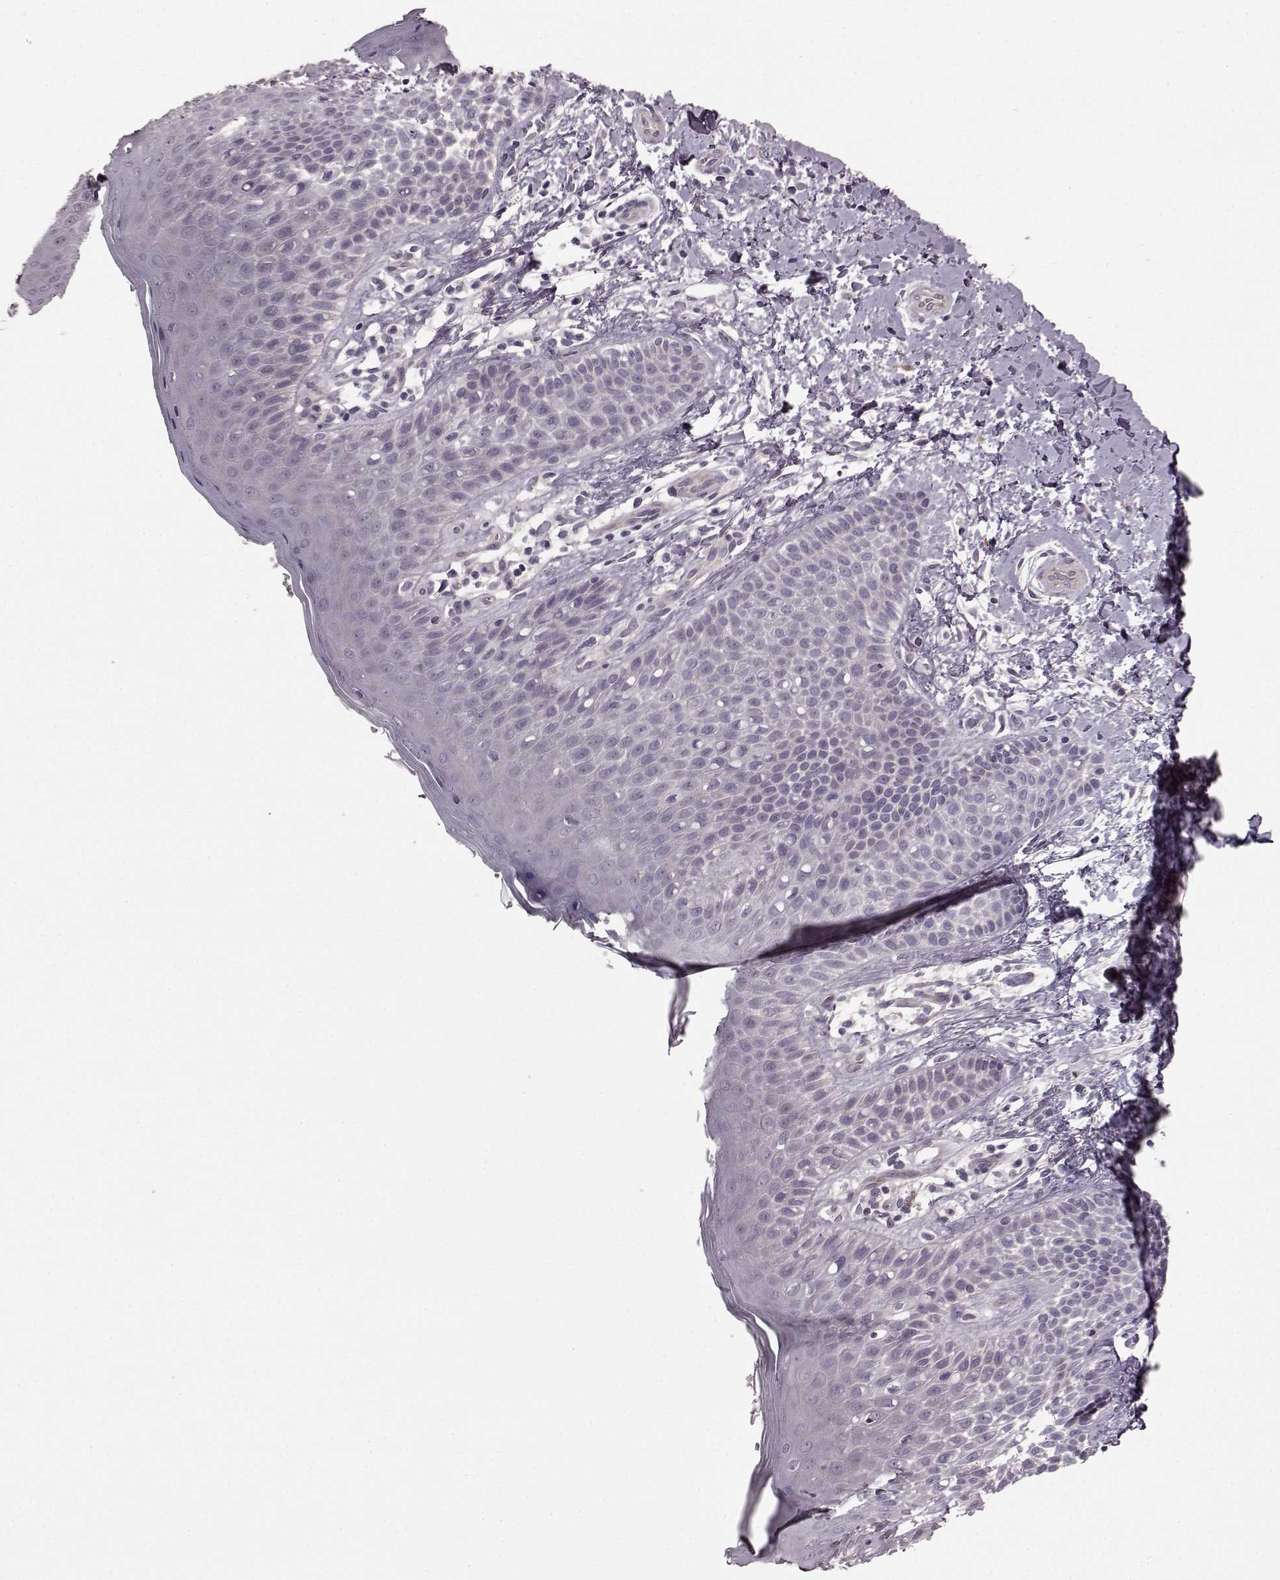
{"staining": {"intensity": "negative", "quantity": "none", "location": "none"}, "tissue": "skin", "cell_type": "Epidermal cells", "image_type": "normal", "snomed": [{"axis": "morphology", "description": "Normal tissue, NOS"}, {"axis": "topography", "description": "Anal"}], "caption": "There is no significant staining in epidermal cells of skin.", "gene": "GRK1", "patient": {"sex": "male", "age": 36}}